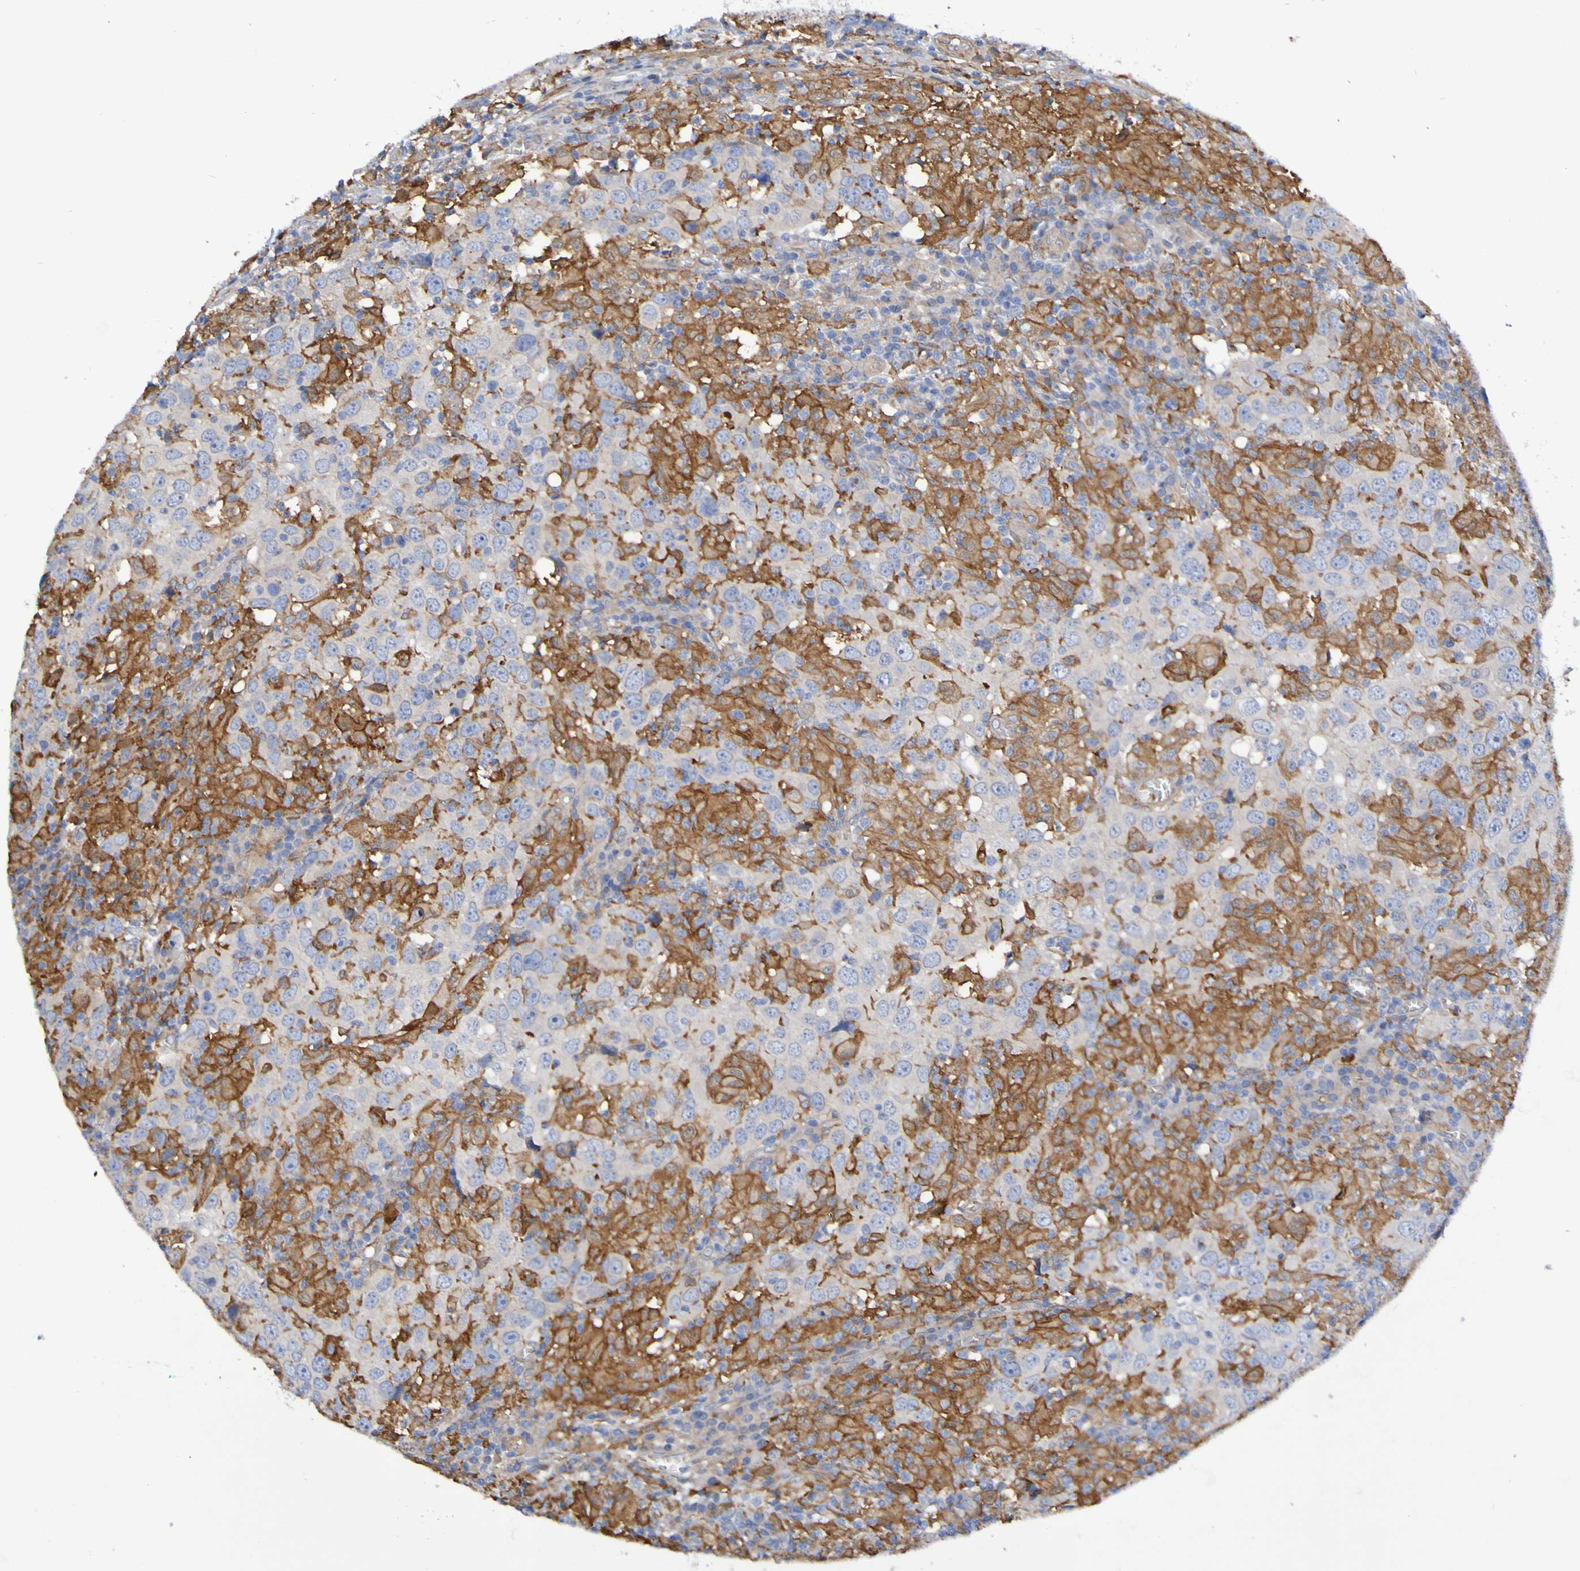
{"staining": {"intensity": "moderate", "quantity": "25%-75%", "location": "cytoplasmic/membranous"}, "tissue": "head and neck cancer", "cell_type": "Tumor cells", "image_type": "cancer", "snomed": [{"axis": "morphology", "description": "Adenocarcinoma, NOS"}, {"axis": "topography", "description": "Salivary gland"}, {"axis": "topography", "description": "Head-Neck"}], "caption": "Immunohistochemical staining of human adenocarcinoma (head and neck) displays moderate cytoplasmic/membranous protein positivity in about 25%-75% of tumor cells.", "gene": "SCRG1", "patient": {"sex": "female", "age": 65}}